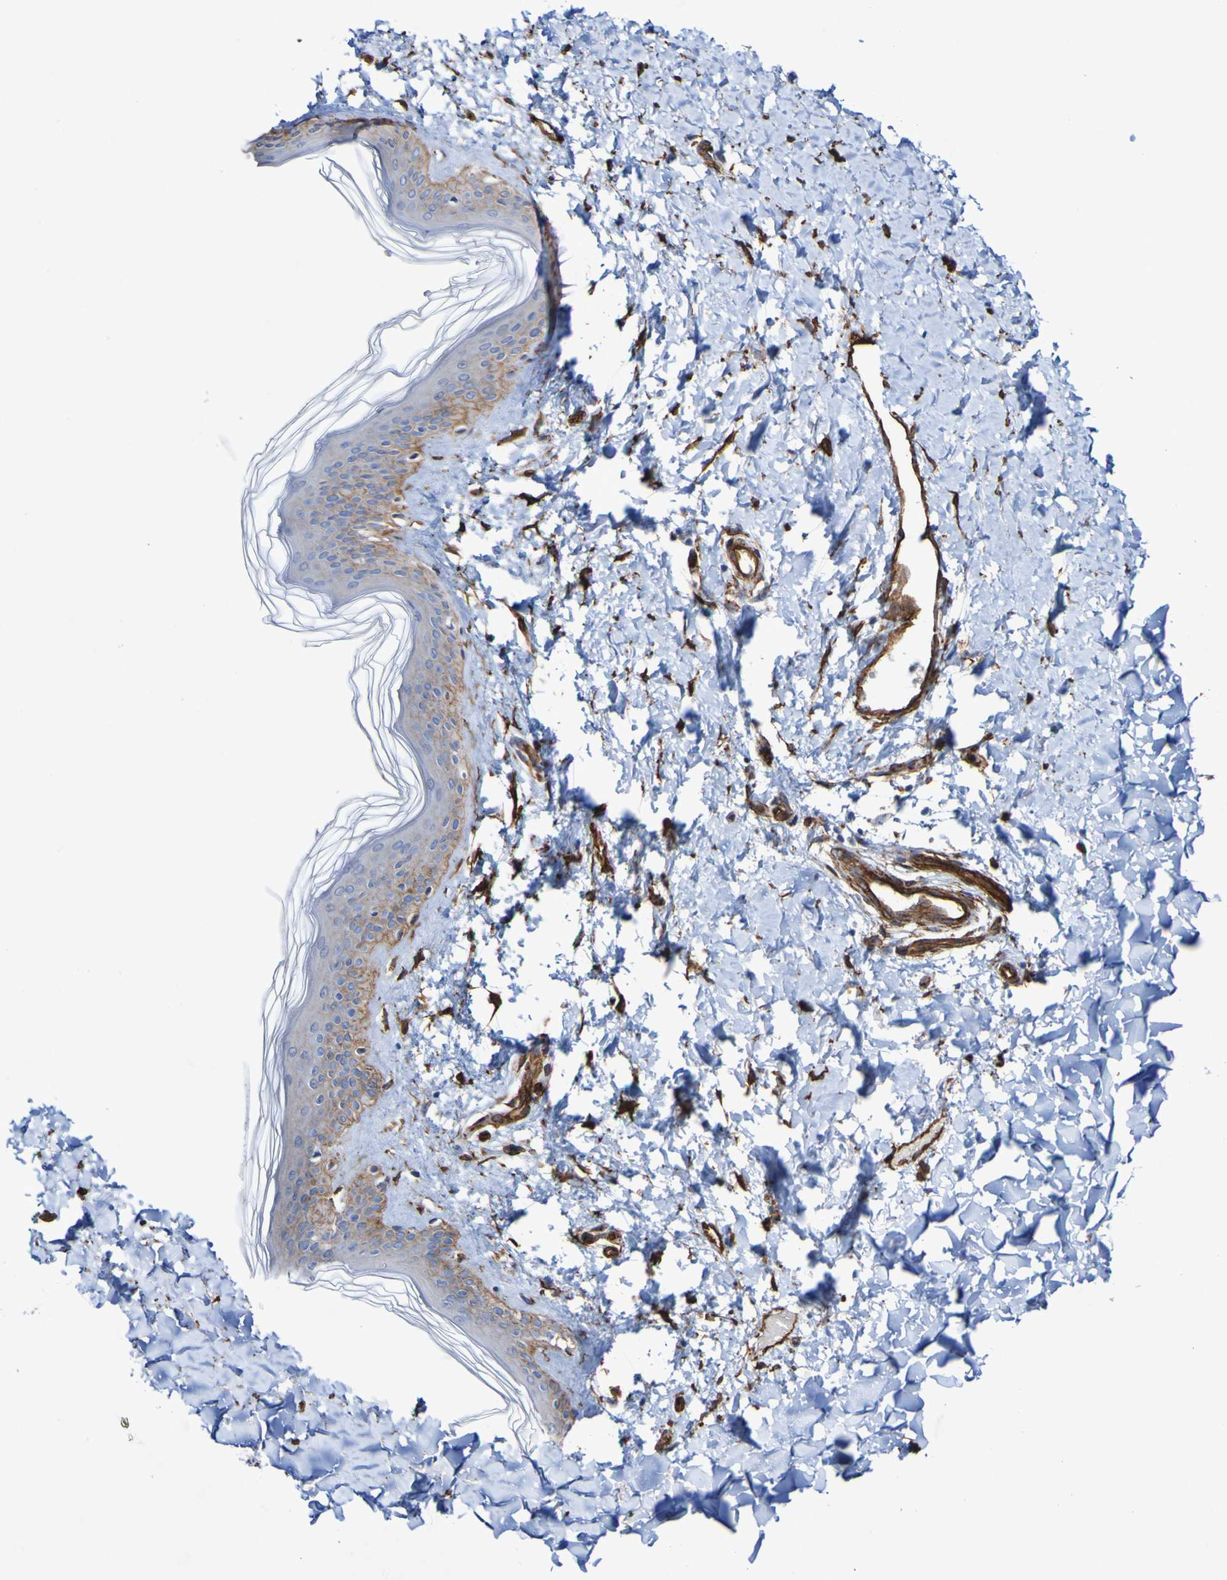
{"staining": {"intensity": "strong", "quantity": "25%-75%", "location": "cytoplasmic/membranous"}, "tissue": "skin", "cell_type": "Fibroblasts", "image_type": "normal", "snomed": [{"axis": "morphology", "description": "Normal tissue, NOS"}, {"axis": "topography", "description": "Skin"}], "caption": "Immunohistochemical staining of unremarkable human skin demonstrates strong cytoplasmic/membranous protein expression in about 25%-75% of fibroblasts. Nuclei are stained in blue.", "gene": "ELMOD3", "patient": {"sex": "female", "age": 41}}